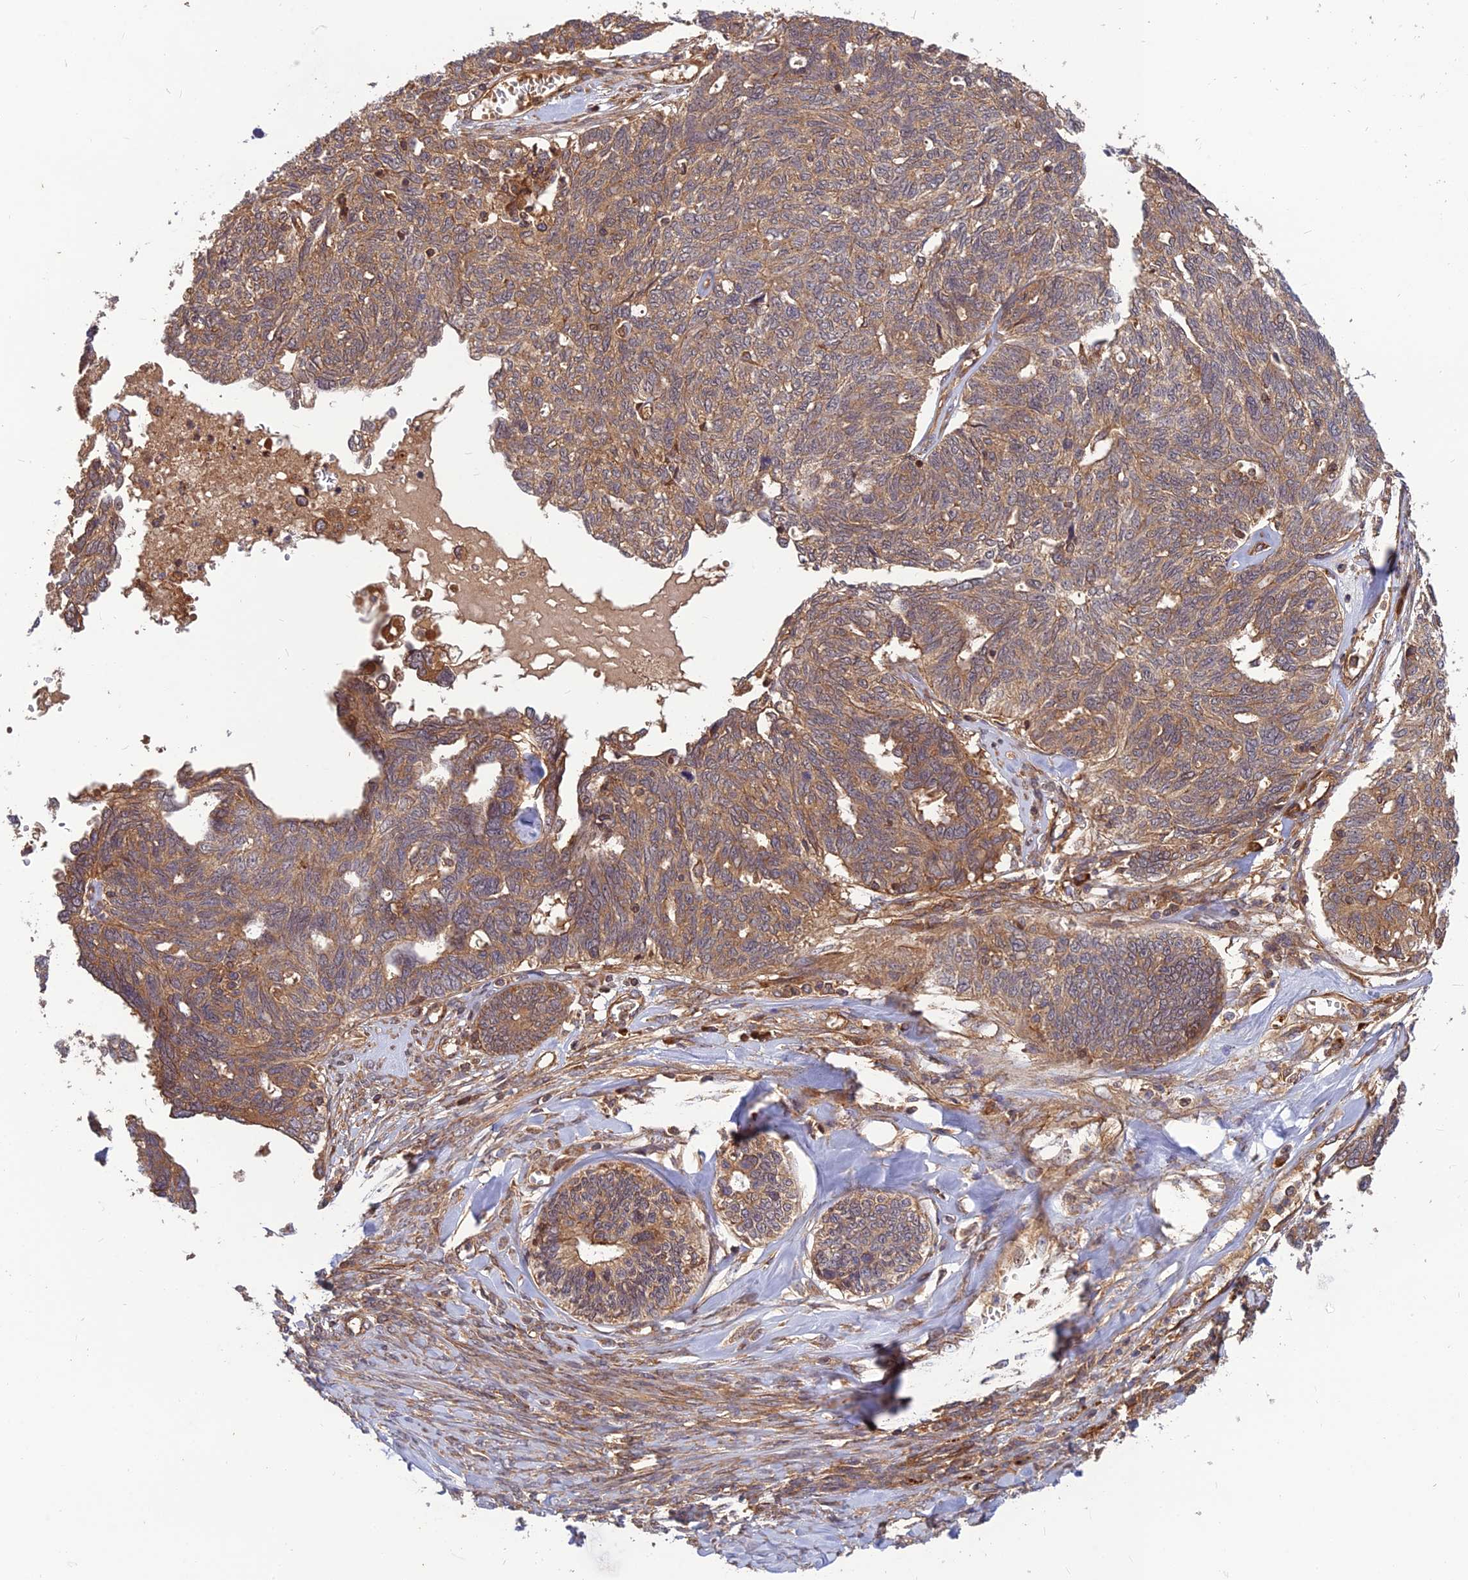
{"staining": {"intensity": "moderate", "quantity": ">75%", "location": "cytoplasmic/membranous"}, "tissue": "ovarian cancer", "cell_type": "Tumor cells", "image_type": "cancer", "snomed": [{"axis": "morphology", "description": "Cystadenocarcinoma, serous, NOS"}, {"axis": "topography", "description": "Ovary"}], "caption": "DAB immunohistochemical staining of ovarian serous cystadenocarcinoma demonstrates moderate cytoplasmic/membranous protein positivity in approximately >75% of tumor cells.", "gene": "RELCH", "patient": {"sex": "female", "age": 79}}